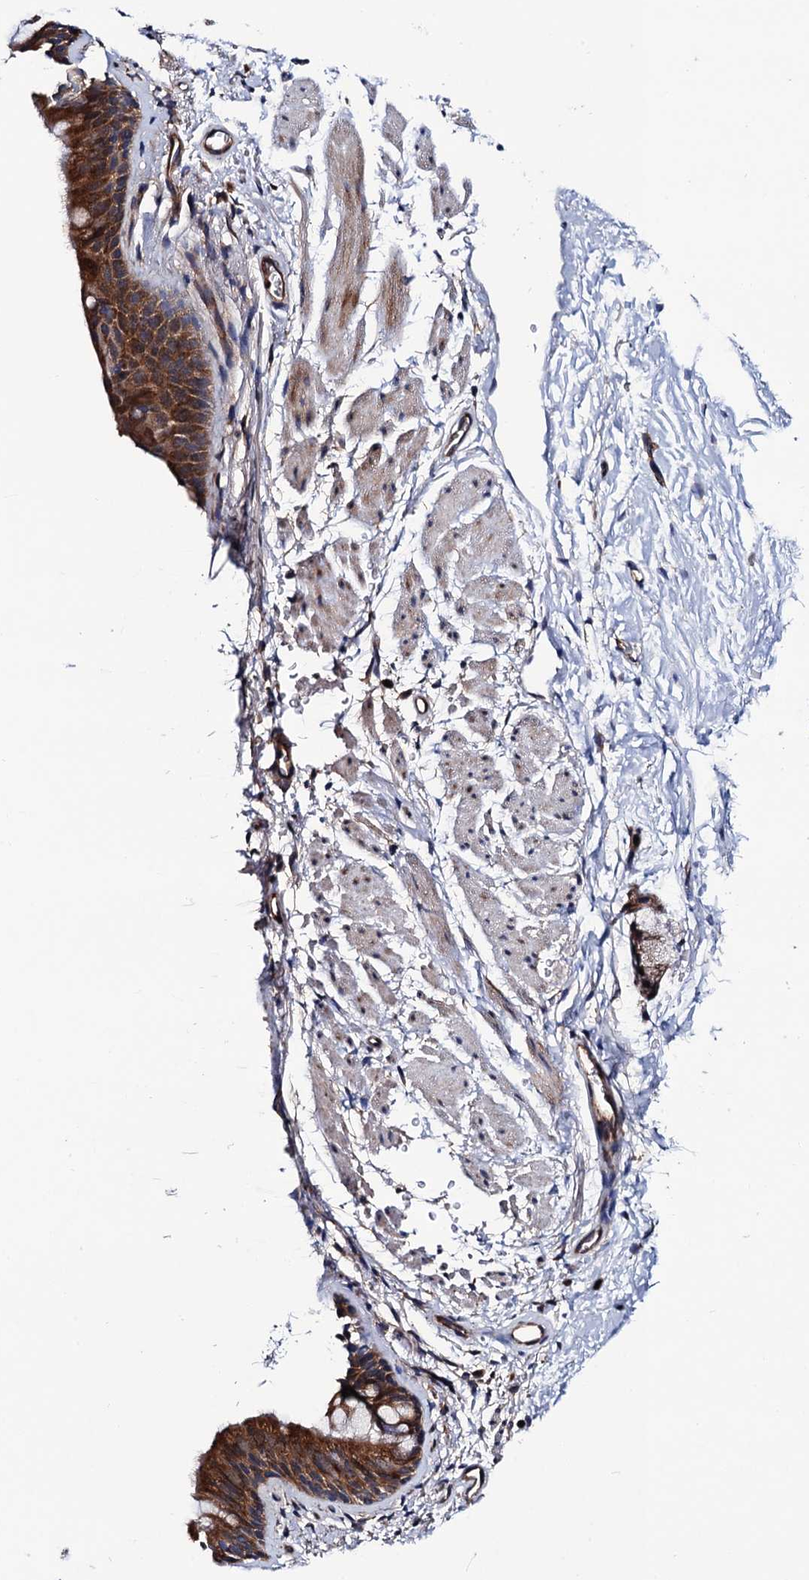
{"staining": {"intensity": "moderate", "quantity": "25%-75%", "location": "cytoplasmic/membranous"}, "tissue": "bronchus", "cell_type": "Respiratory epithelial cells", "image_type": "normal", "snomed": [{"axis": "morphology", "description": "Normal tissue, NOS"}, {"axis": "topography", "description": "Cartilage tissue"}, {"axis": "topography", "description": "Bronchus"}], "caption": "IHC micrograph of unremarkable bronchus stained for a protein (brown), which exhibits medium levels of moderate cytoplasmic/membranous positivity in approximately 25%-75% of respiratory epithelial cells.", "gene": "TRMT112", "patient": {"sex": "female", "age": 53}}